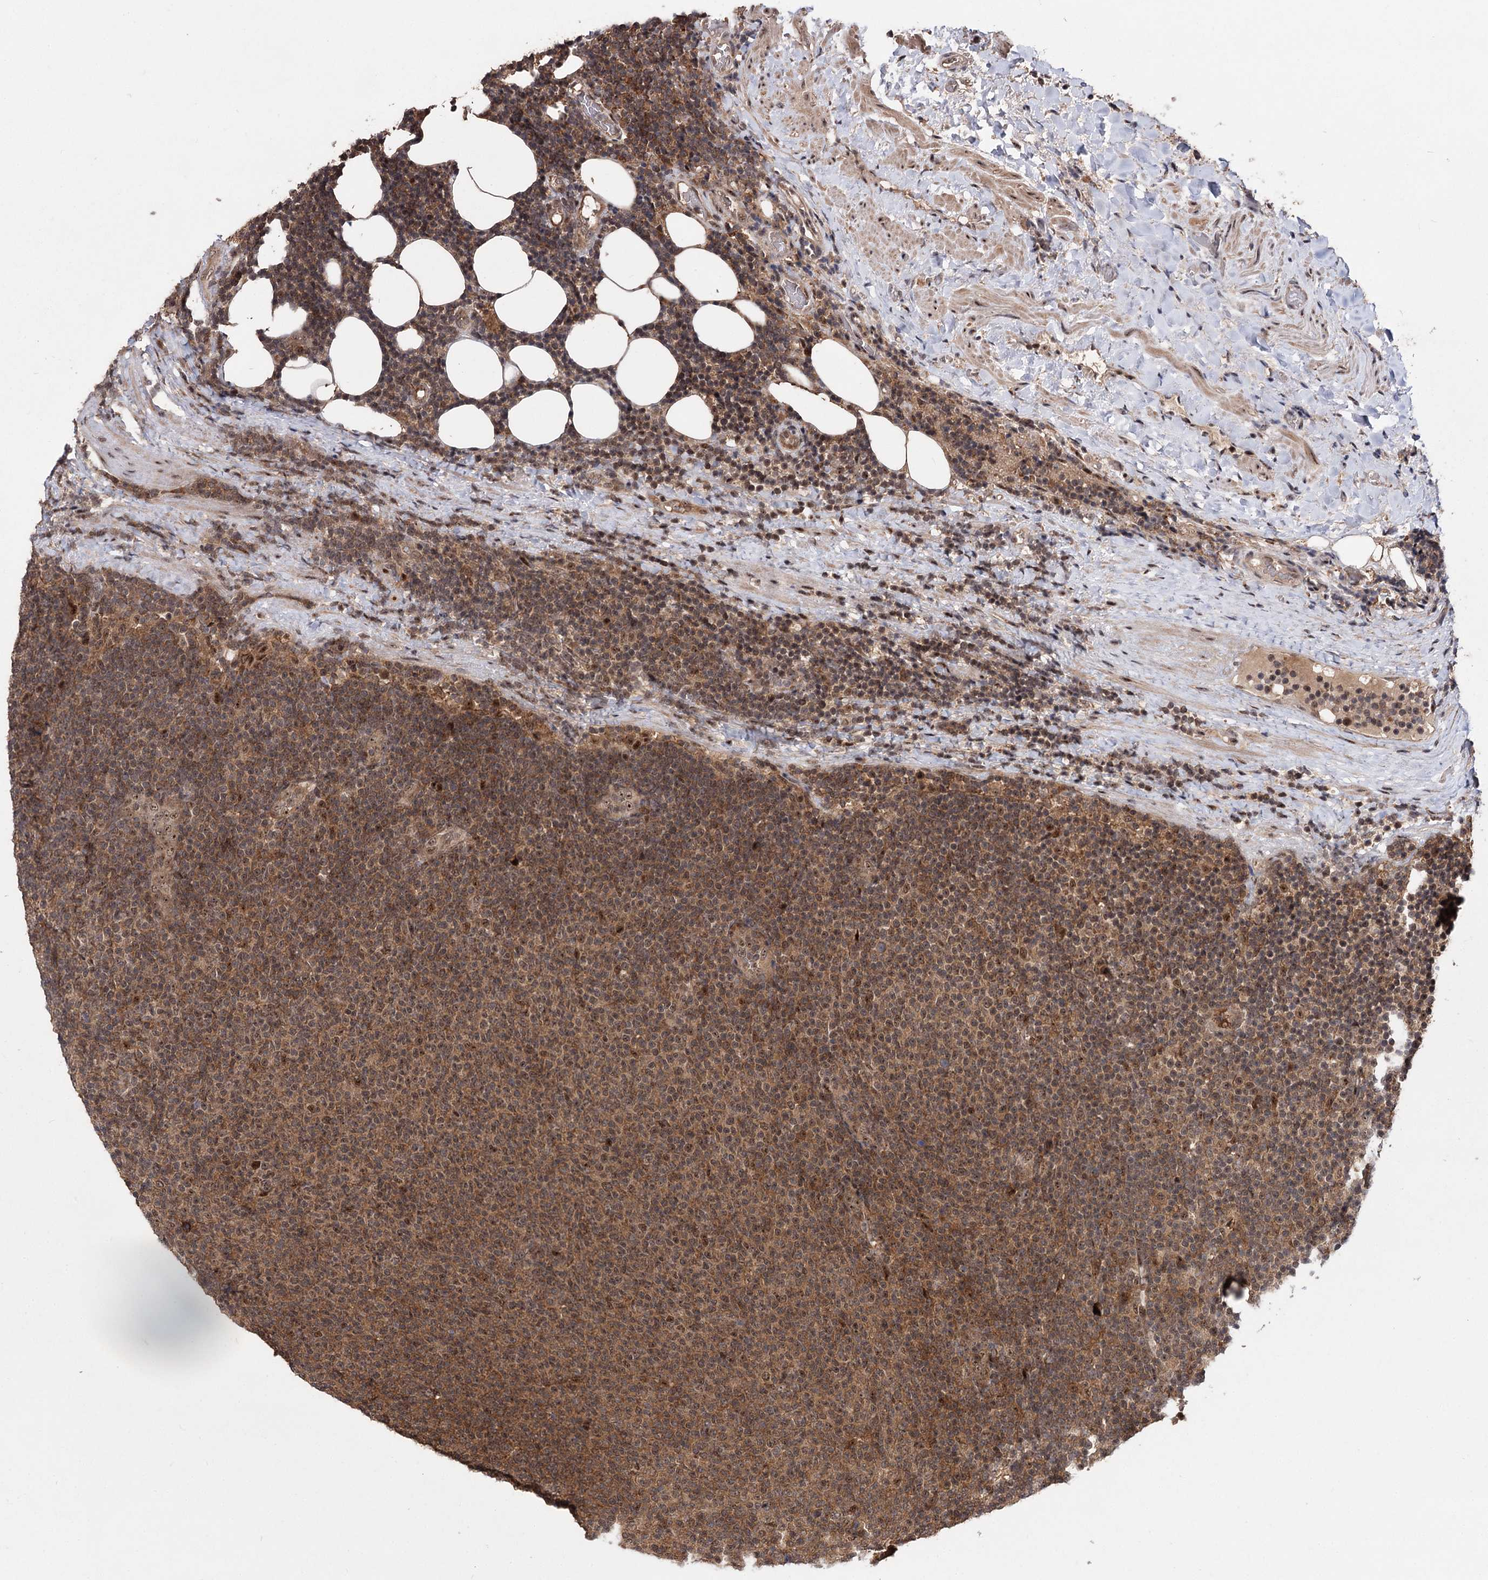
{"staining": {"intensity": "strong", "quantity": ">75%", "location": "cytoplasmic/membranous,nuclear"}, "tissue": "lymphoma", "cell_type": "Tumor cells", "image_type": "cancer", "snomed": [{"axis": "morphology", "description": "Malignant lymphoma, non-Hodgkin's type, Low grade"}, {"axis": "topography", "description": "Lymph node"}], "caption": "The image displays staining of lymphoma, revealing strong cytoplasmic/membranous and nuclear protein expression (brown color) within tumor cells.", "gene": "MKNK2", "patient": {"sex": "male", "age": 66}}